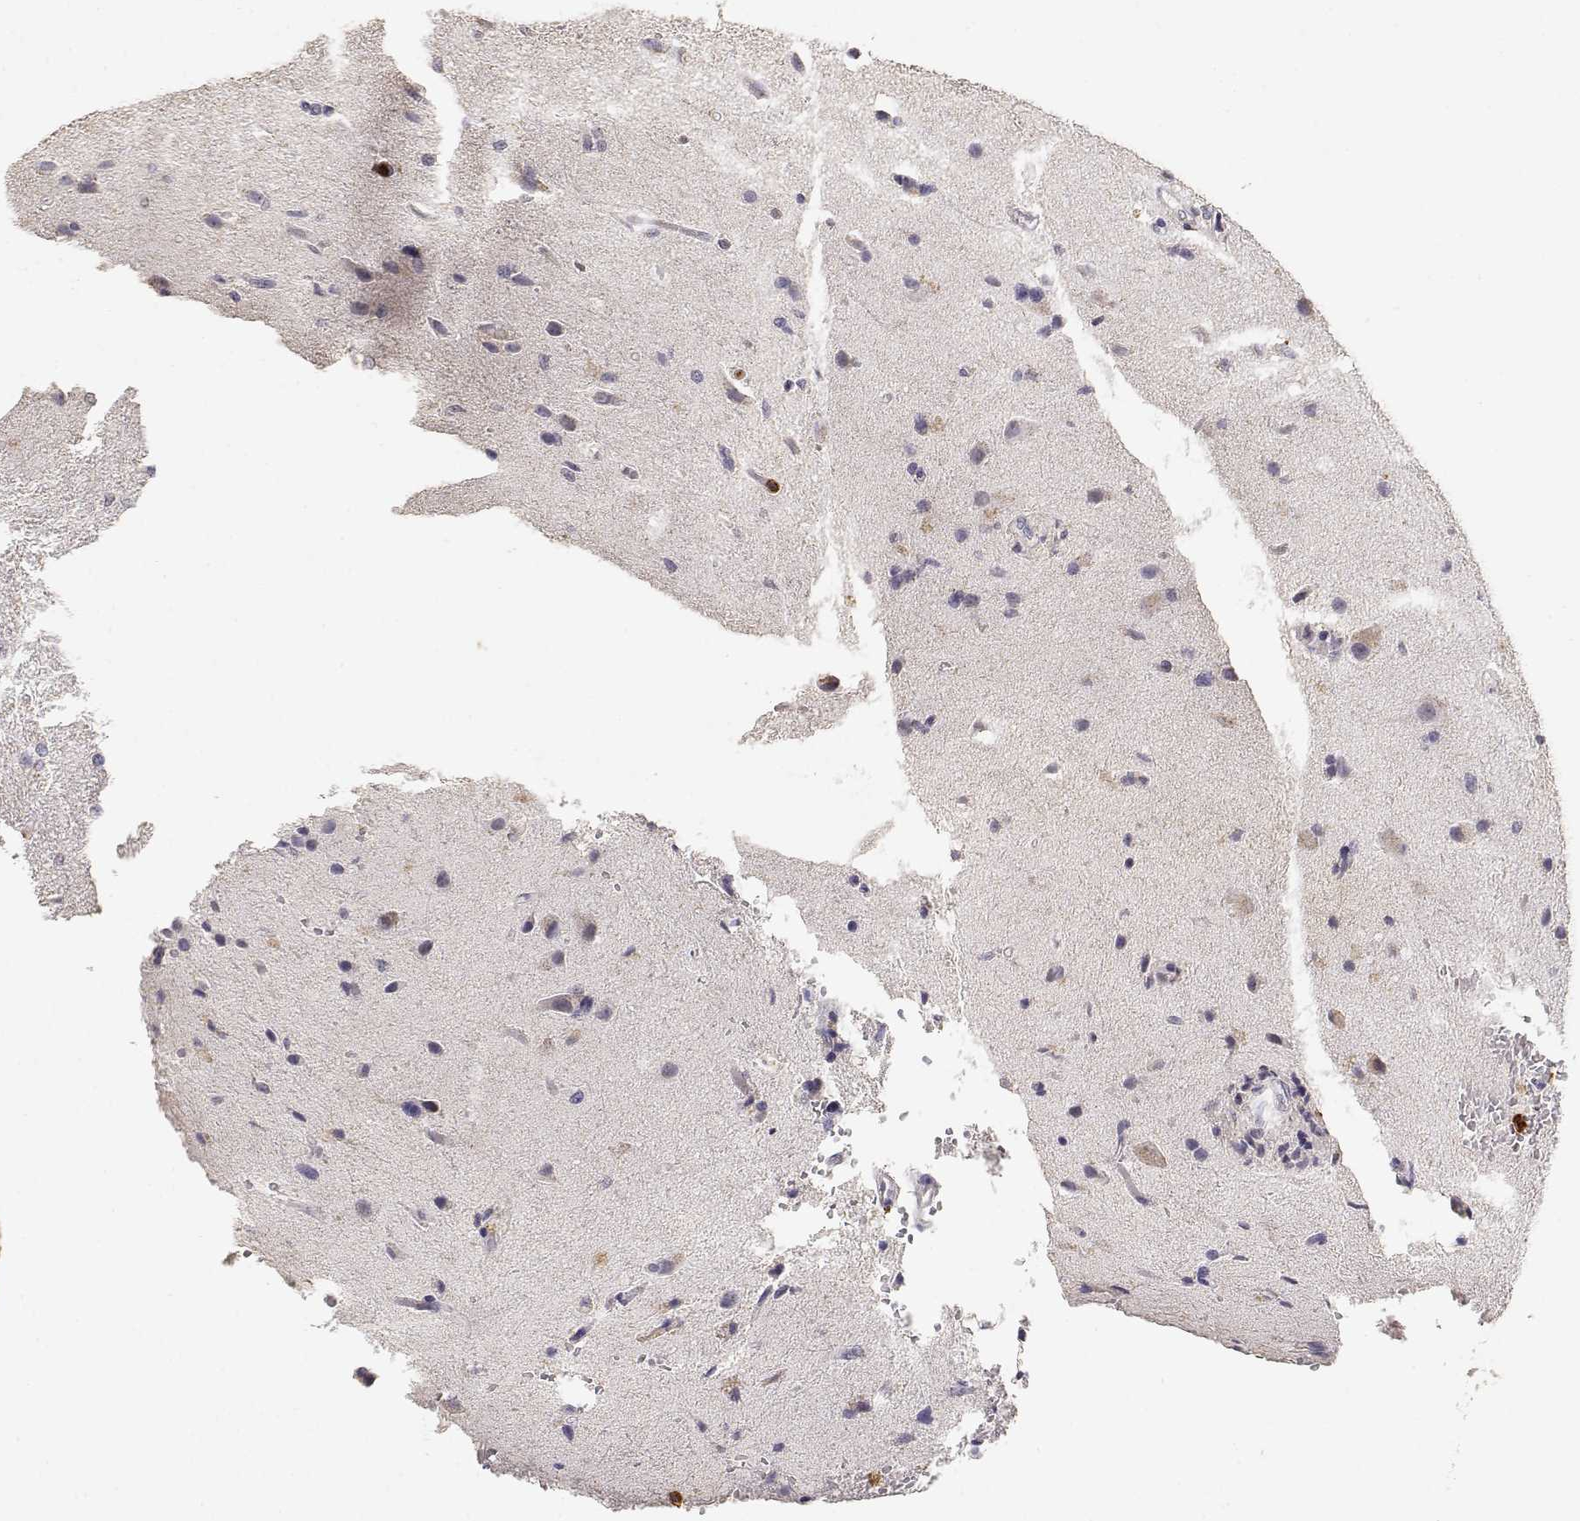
{"staining": {"intensity": "negative", "quantity": "none", "location": "none"}, "tissue": "glioma", "cell_type": "Tumor cells", "image_type": "cancer", "snomed": [{"axis": "morphology", "description": "Glioma, malignant, High grade"}, {"axis": "topography", "description": "Brain"}], "caption": "Immunohistochemistry (IHC) micrograph of neoplastic tissue: human high-grade glioma (malignant) stained with DAB (3,3'-diaminobenzidine) displays no significant protein positivity in tumor cells.", "gene": "TNFRSF10C", "patient": {"sex": "male", "age": 68}}